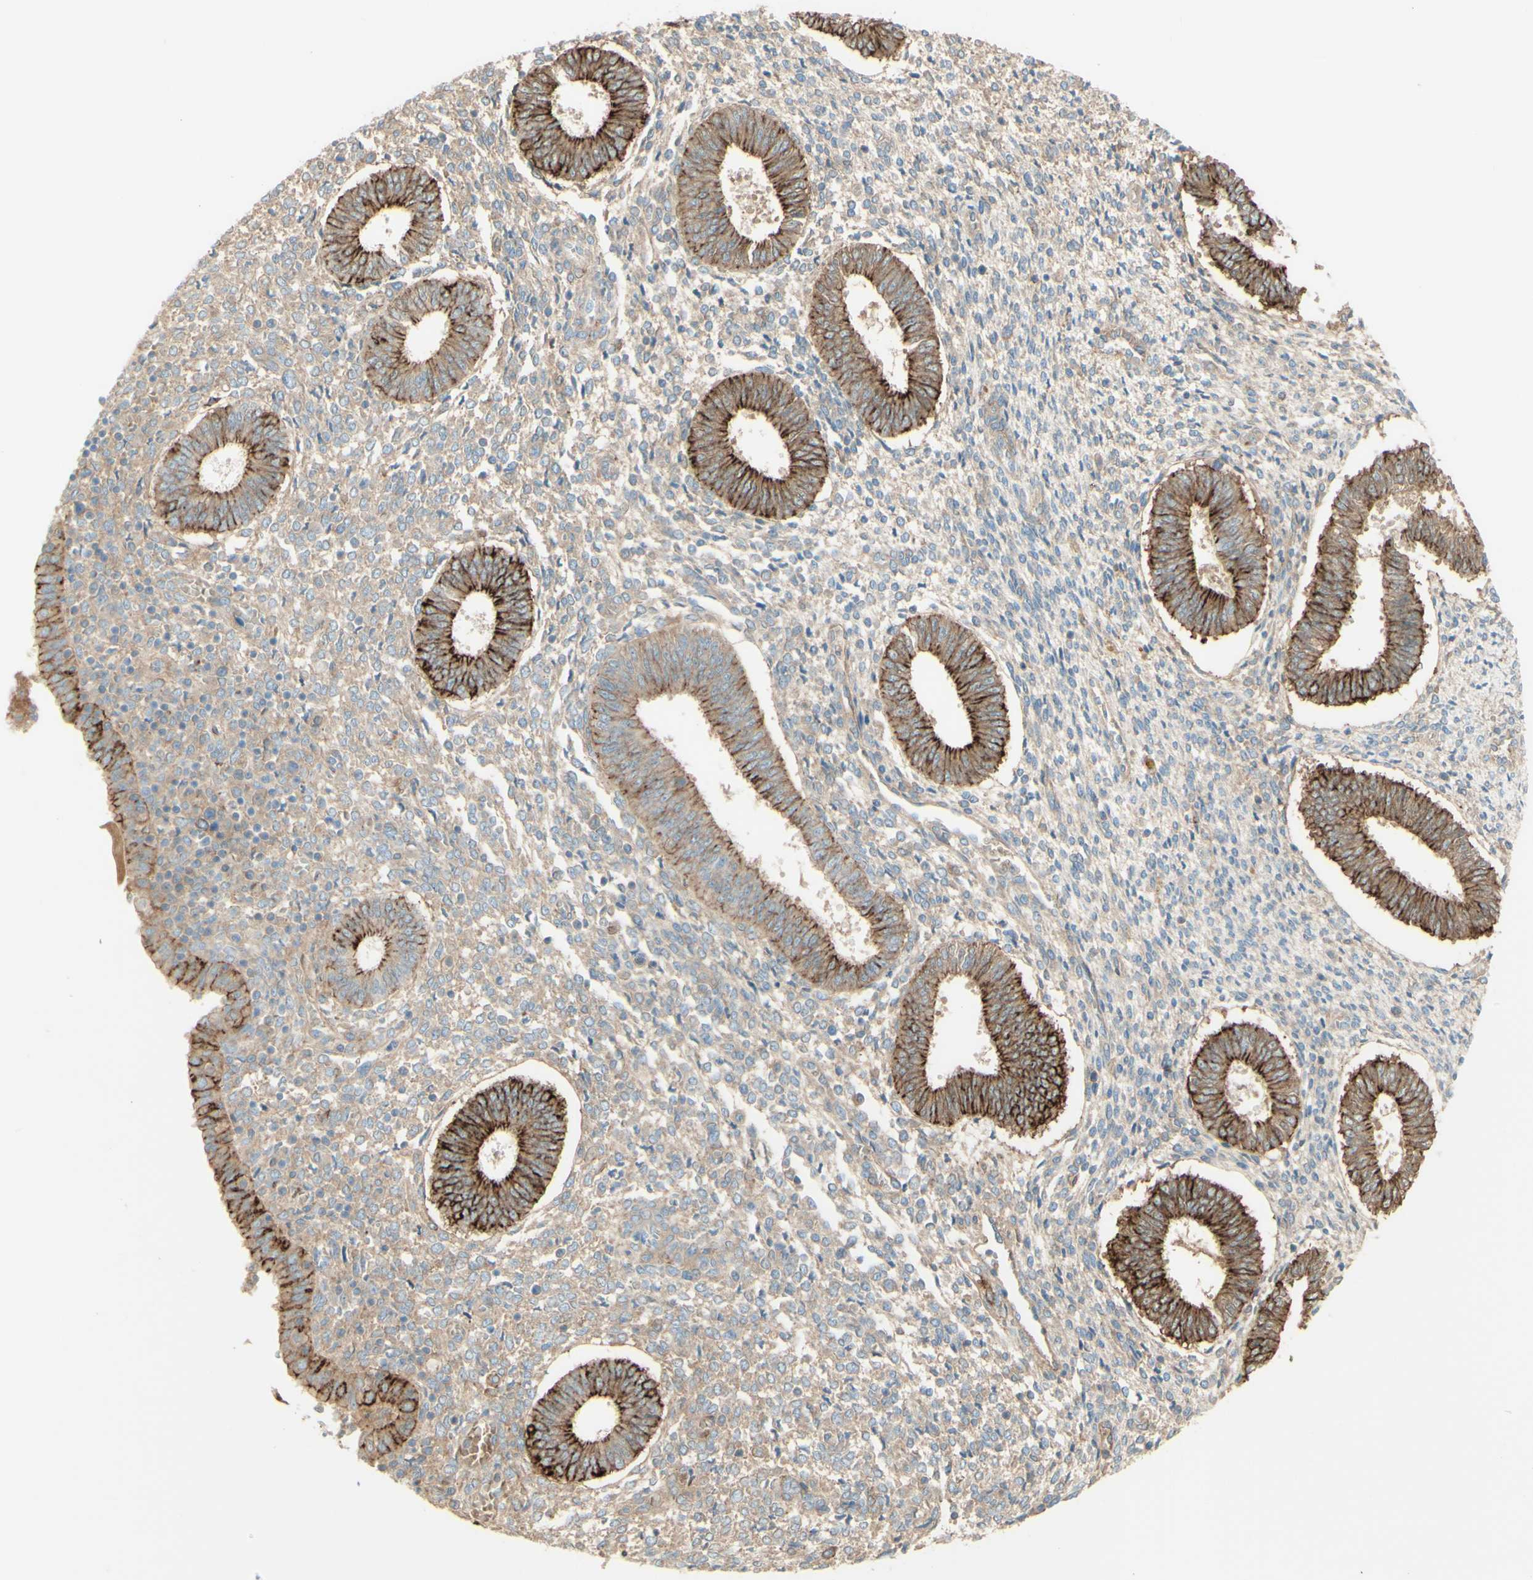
{"staining": {"intensity": "weak", "quantity": "25%-75%", "location": "cytoplasmic/membranous"}, "tissue": "endometrium", "cell_type": "Cells in endometrial stroma", "image_type": "normal", "snomed": [{"axis": "morphology", "description": "Normal tissue, NOS"}, {"axis": "topography", "description": "Endometrium"}], "caption": "Cells in endometrial stroma display weak cytoplasmic/membranous staining in about 25%-75% of cells in normal endometrium.", "gene": "ALCAM", "patient": {"sex": "female", "age": 35}}